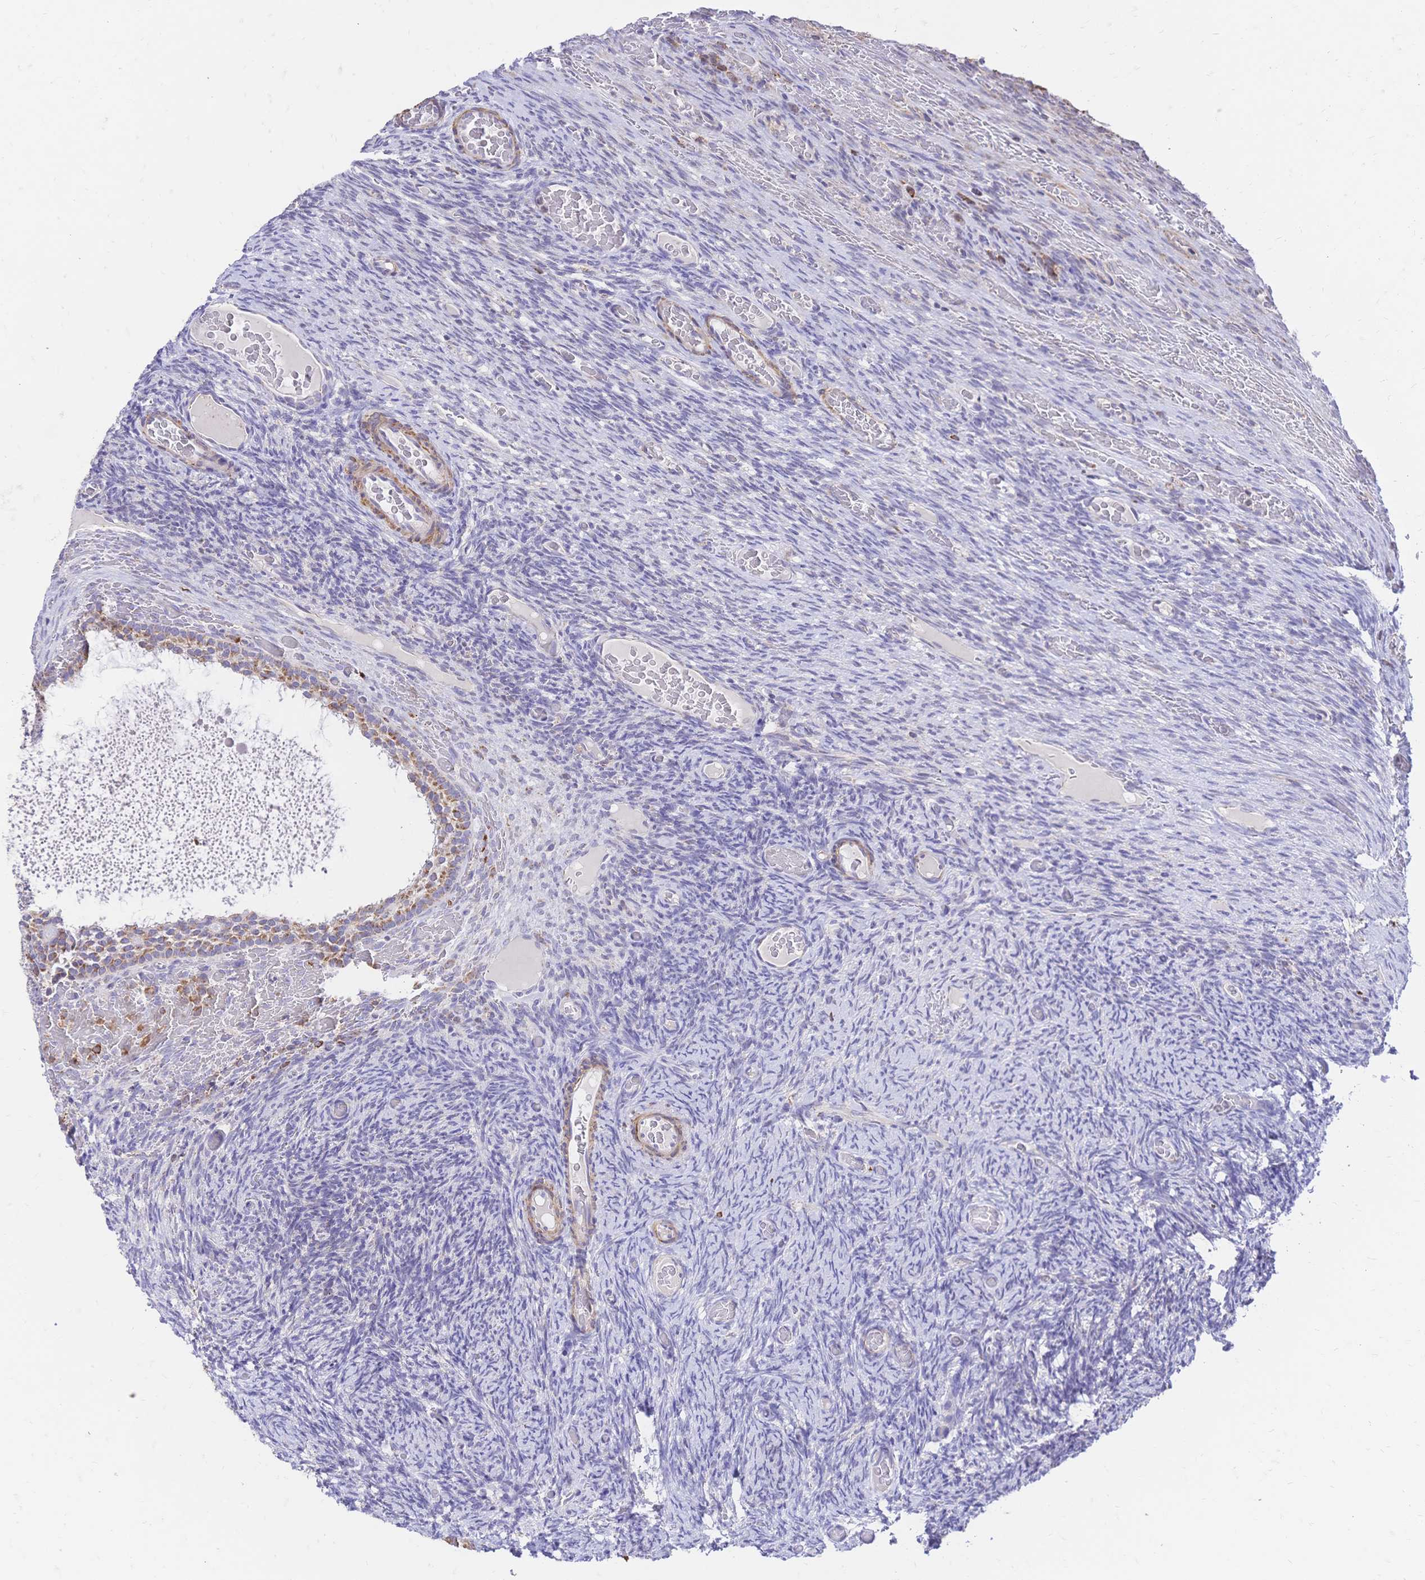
{"staining": {"intensity": "strong", "quantity": ">75%", "location": "cytoplasmic/membranous"}, "tissue": "ovary", "cell_type": "Follicle cells", "image_type": "normal", "snomed": [{"axis": "morphology", "description": "Normal tissue, NOS"}, {"axis": "topography", "description": "Ovary"}], "caption": "Immunohistochemistry (IHC) micrograph of benign ovary: human ovary stained using immunohistochemistry reveals high levels of strong protein expression localized specifically in the cytoplasmic/membranous of follicle cells, appearing as a cytoplasmic/membranous brown color.", "gene": "CLEC18A", "patient": {"sex": "female", "age": 34}}